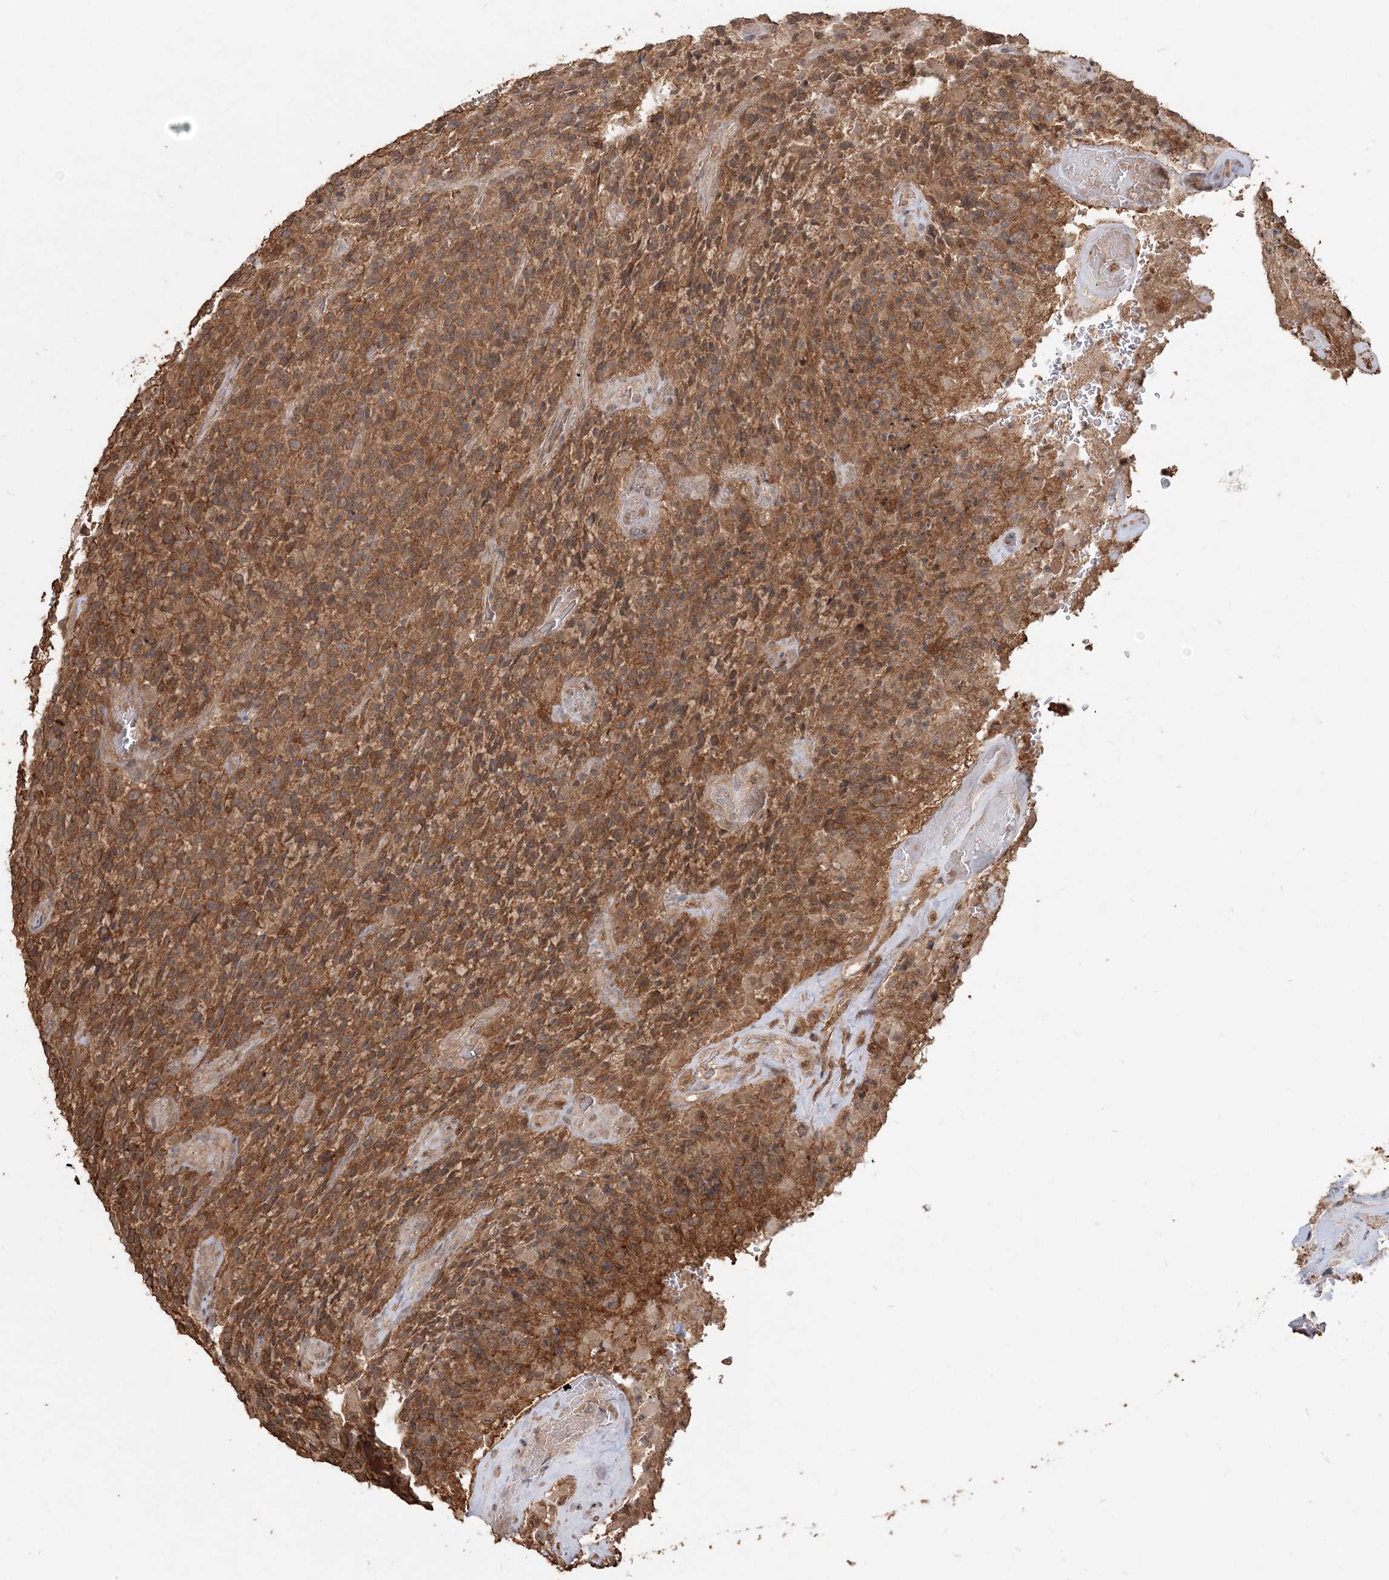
{"staining": {"intensity": "moderate", "quantity": ">75%", "location": "cytoplasmic/membranous"}, "tissue": "glioma", "cell_type": "Tumor cells", "image_type": "cancer", "snomed": [{"axis": "morphology", "description": "Glioma, malignant, High grade"}, {"axis": "topography", "description": "Brain"}], "caption": "Immunohistochemistry (IHC) of glioma exhibits medium levels of moderate cytoplasmic/membranous expression in approximately >75% of tumor cells.", "gene": "CAB39", "patient": {"sex": "male", "age": 71}}